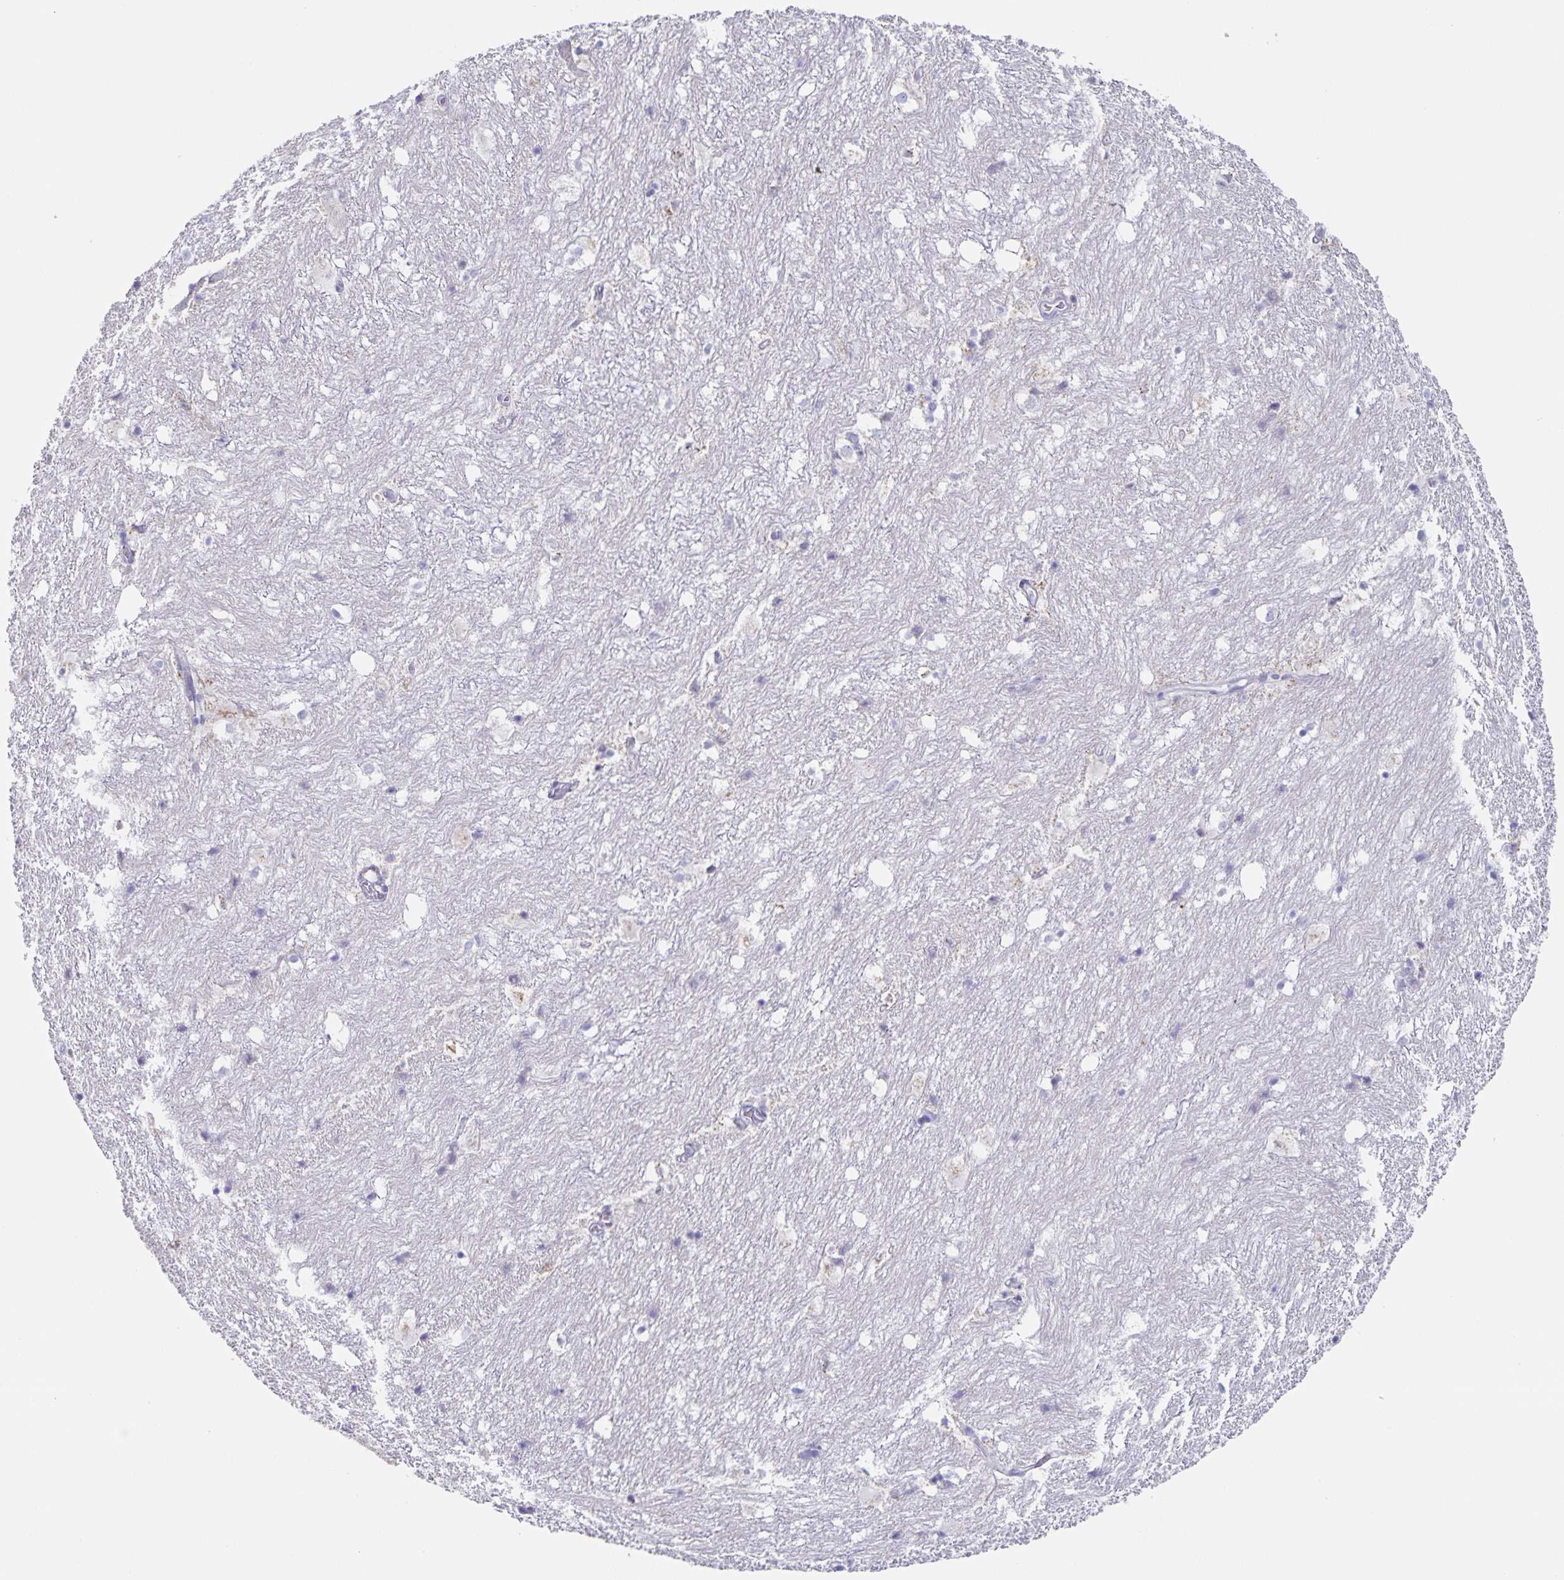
{"staining": {"intensity": "negative", "quantity": "none", "location": "none"}, "tissue": "hippocampus", "cell_type": "Glial cells", "image_type": "normal", "snomed": [{"axis": "morphology", "description": "Normal tissue, NOS"}, {"axis": "topography", "description": "Hippocampus"}], "caption": "Immunohistochemistry micrograph of unremarkable human hippocampus stained for a protein (brown), which displays no expression in glial cells. (DAB (3,3'-diaminobenzidine) immunohistochemistry (IHC) visualized using brightfield microscopy, high magnification).", "gene": "RPL36A", "patient": {"sex": "female", "age": 52}}